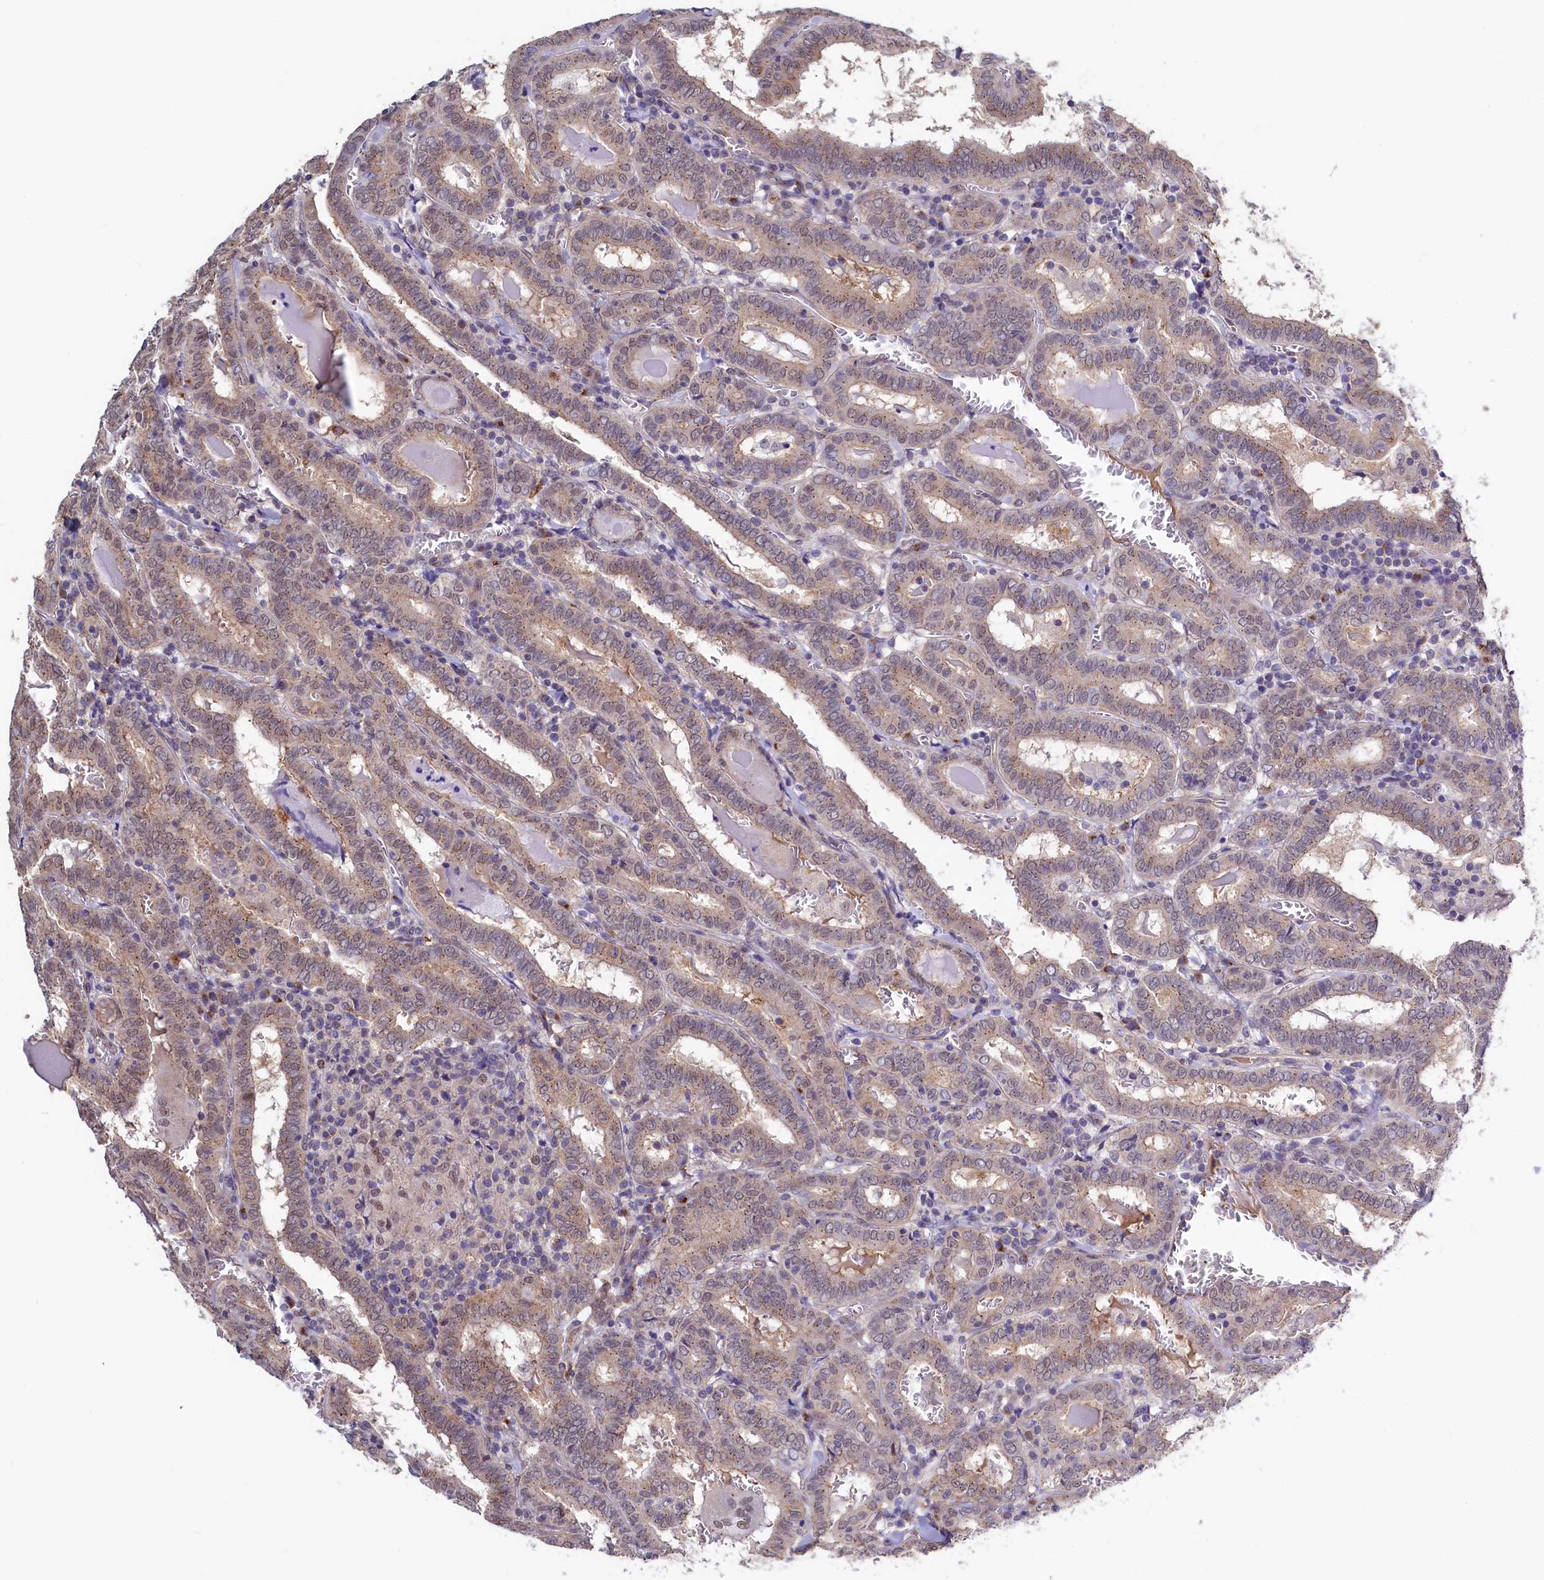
{"staining": {"intensity": "weak", "quantity": ">75%", "location": "cytoplasmic/membranous,nuclear"}, "tissue": "thyroid cancer", "cell_type": "Tumor cells", "image_type": "cancer", "snomed": [{"axis": "morphology", "description": "Papillary adenocarcinoma, NOS"}, {"axis": "topography", "description": "Thyroid gland"}], "caption": "Approximately >75% of tumor cells in human thyroid cancer display weak cytoplasmic/membranous and nuclear protein staining as visualized by brown immunohistochemical staining.", "gene": "SEC24C", "patient": {"sex": "female", "age": 72}}